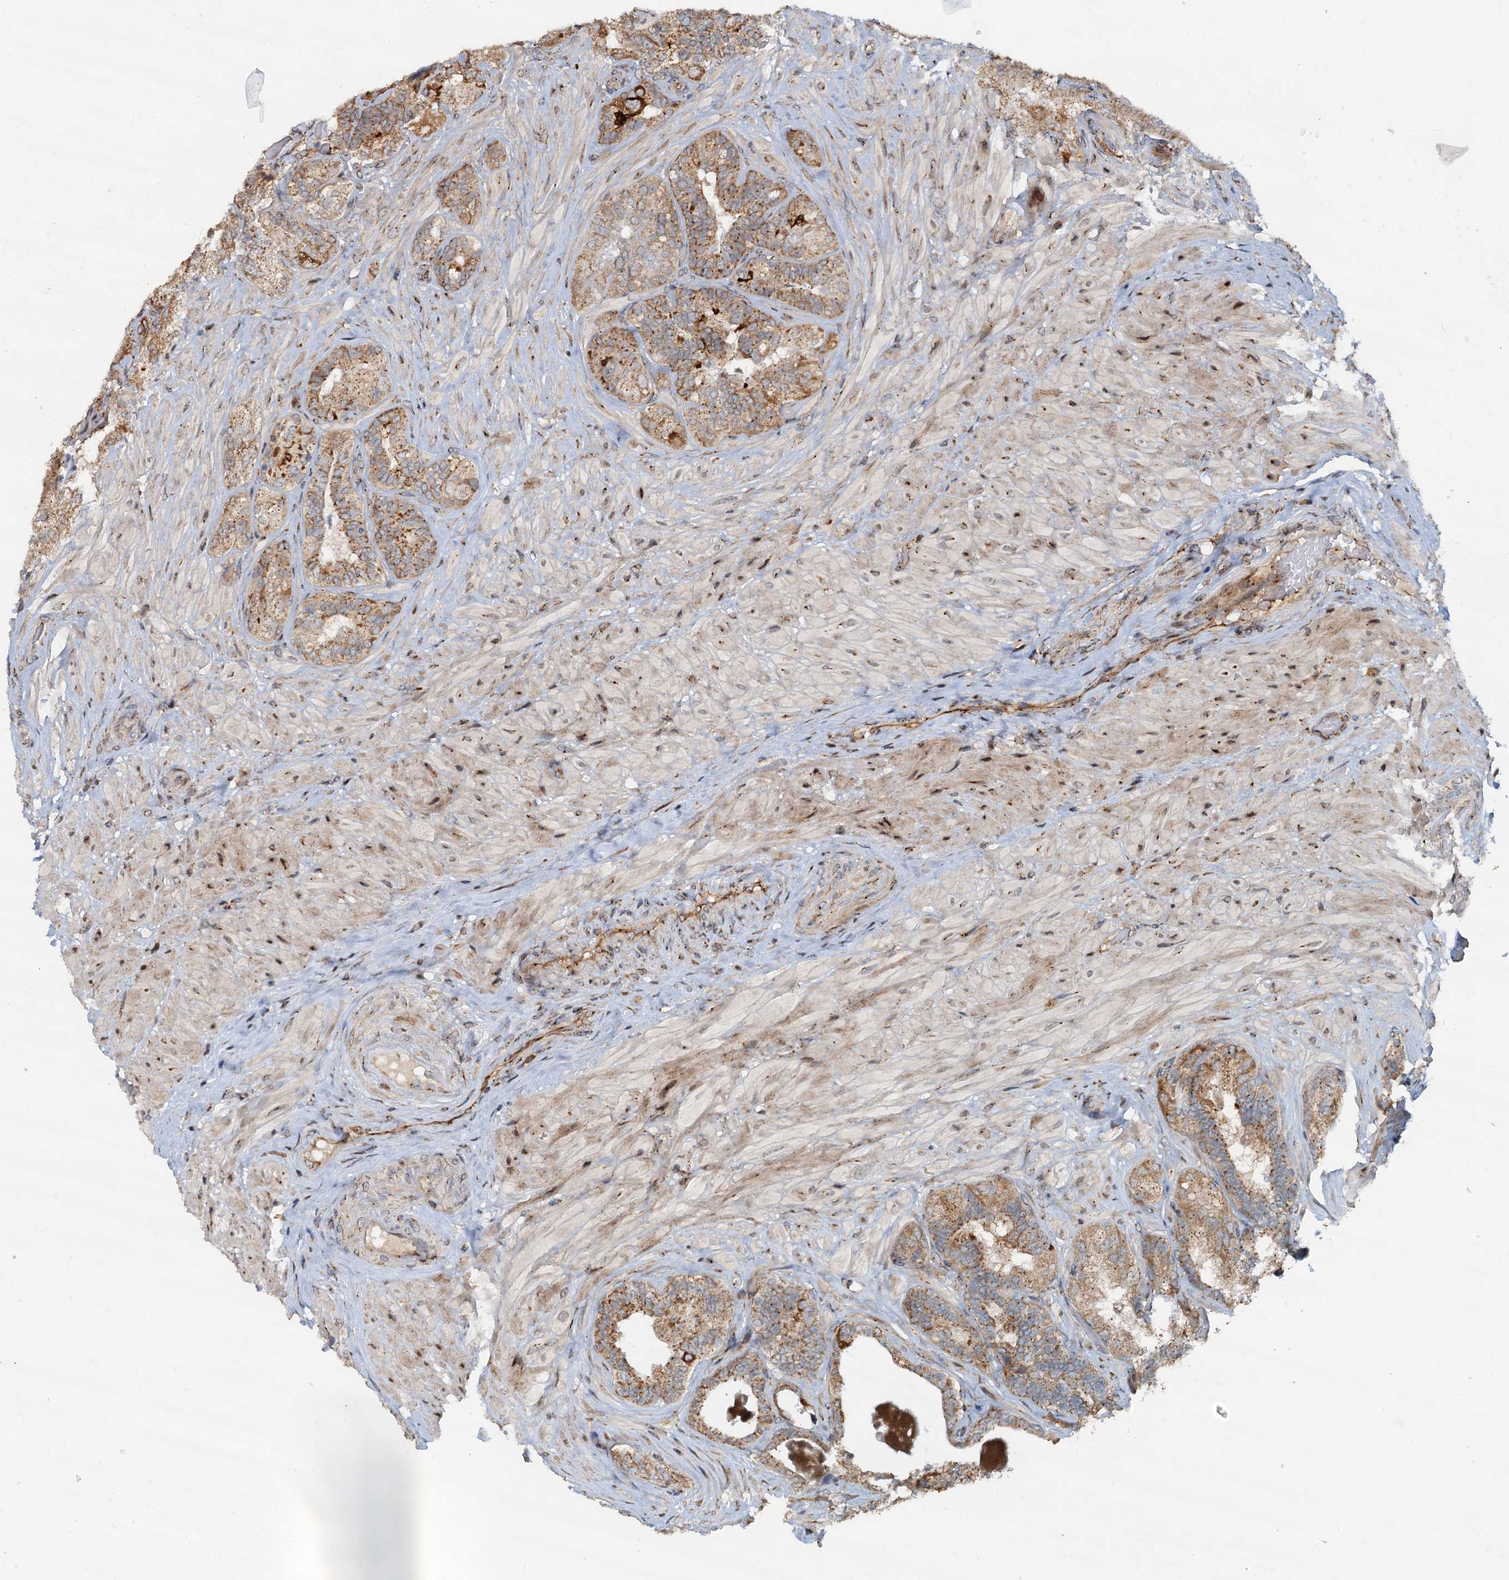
{"staining": {"intensity": "moderate", "quantity": ">75%", "location": "cytoplasmic/membranous"}, "tissue": "seminal vesicle", "cell_type": "Glandular cells", "image_type": "normal", "snomed": [{"axis": "morphology", "description": "Normal tissue, NOS"}, {"axis": "topography", "description": "Prostate and seminal vesicle, NOS"}, {"axis": "topography", "description": "Prostate"}, {"axis": "topography", "description": "Seminal veicle"}], "caption": "Protein expression analysis of unremarkable seminal vesicle demonstrates moderate cytoplasmic/membranous expression in about >75% of glandular cells. (brown staining indicates protein expression, while blue staining denotes nuclei).", "gene": "CEP68", "patient": {"sex": "male", "age": 67}}